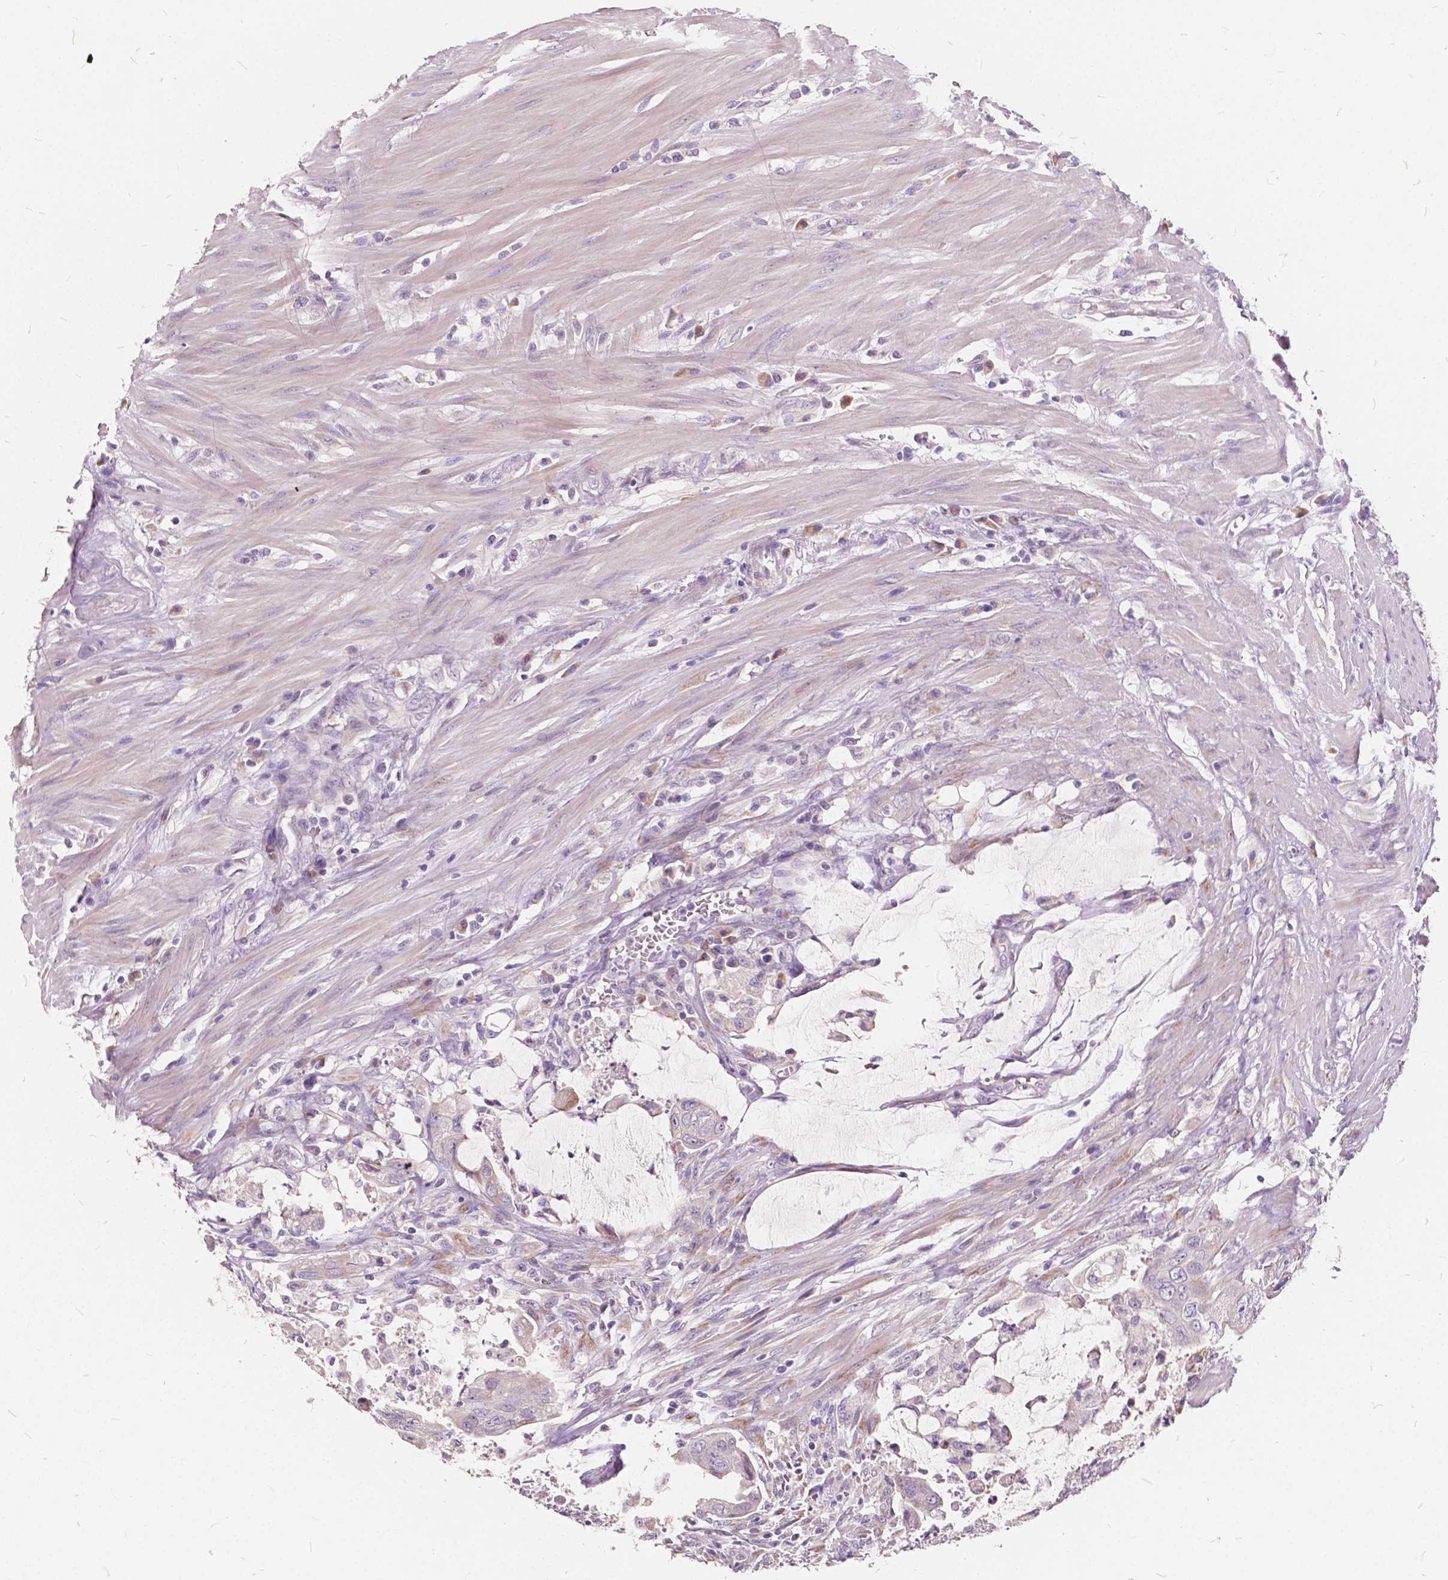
{"staining": {"intensity": "negative", "quantity": "none", "location": "none"}, "tissue": "colorectal cancer", "cell_type": "Tumor cells", "image_type": "cancer", "snomed": [{"axis": "morphology", "description": "Adenocarcinoma, NOS"}, {"axis": "topography", "description": "Colon"}], "caption": "The immunohistochemistry (IHC) image has no significant expression in tumor cells of colorectal adenocarcinoma tissue. (DAB (3,3'-diaminobenzidine) immunohistochemistry (IHC) visualized using brightfield microscopy, high magnification).", "gene": "SLC7A8", "patient": {"sex": "male", "age": 57}}